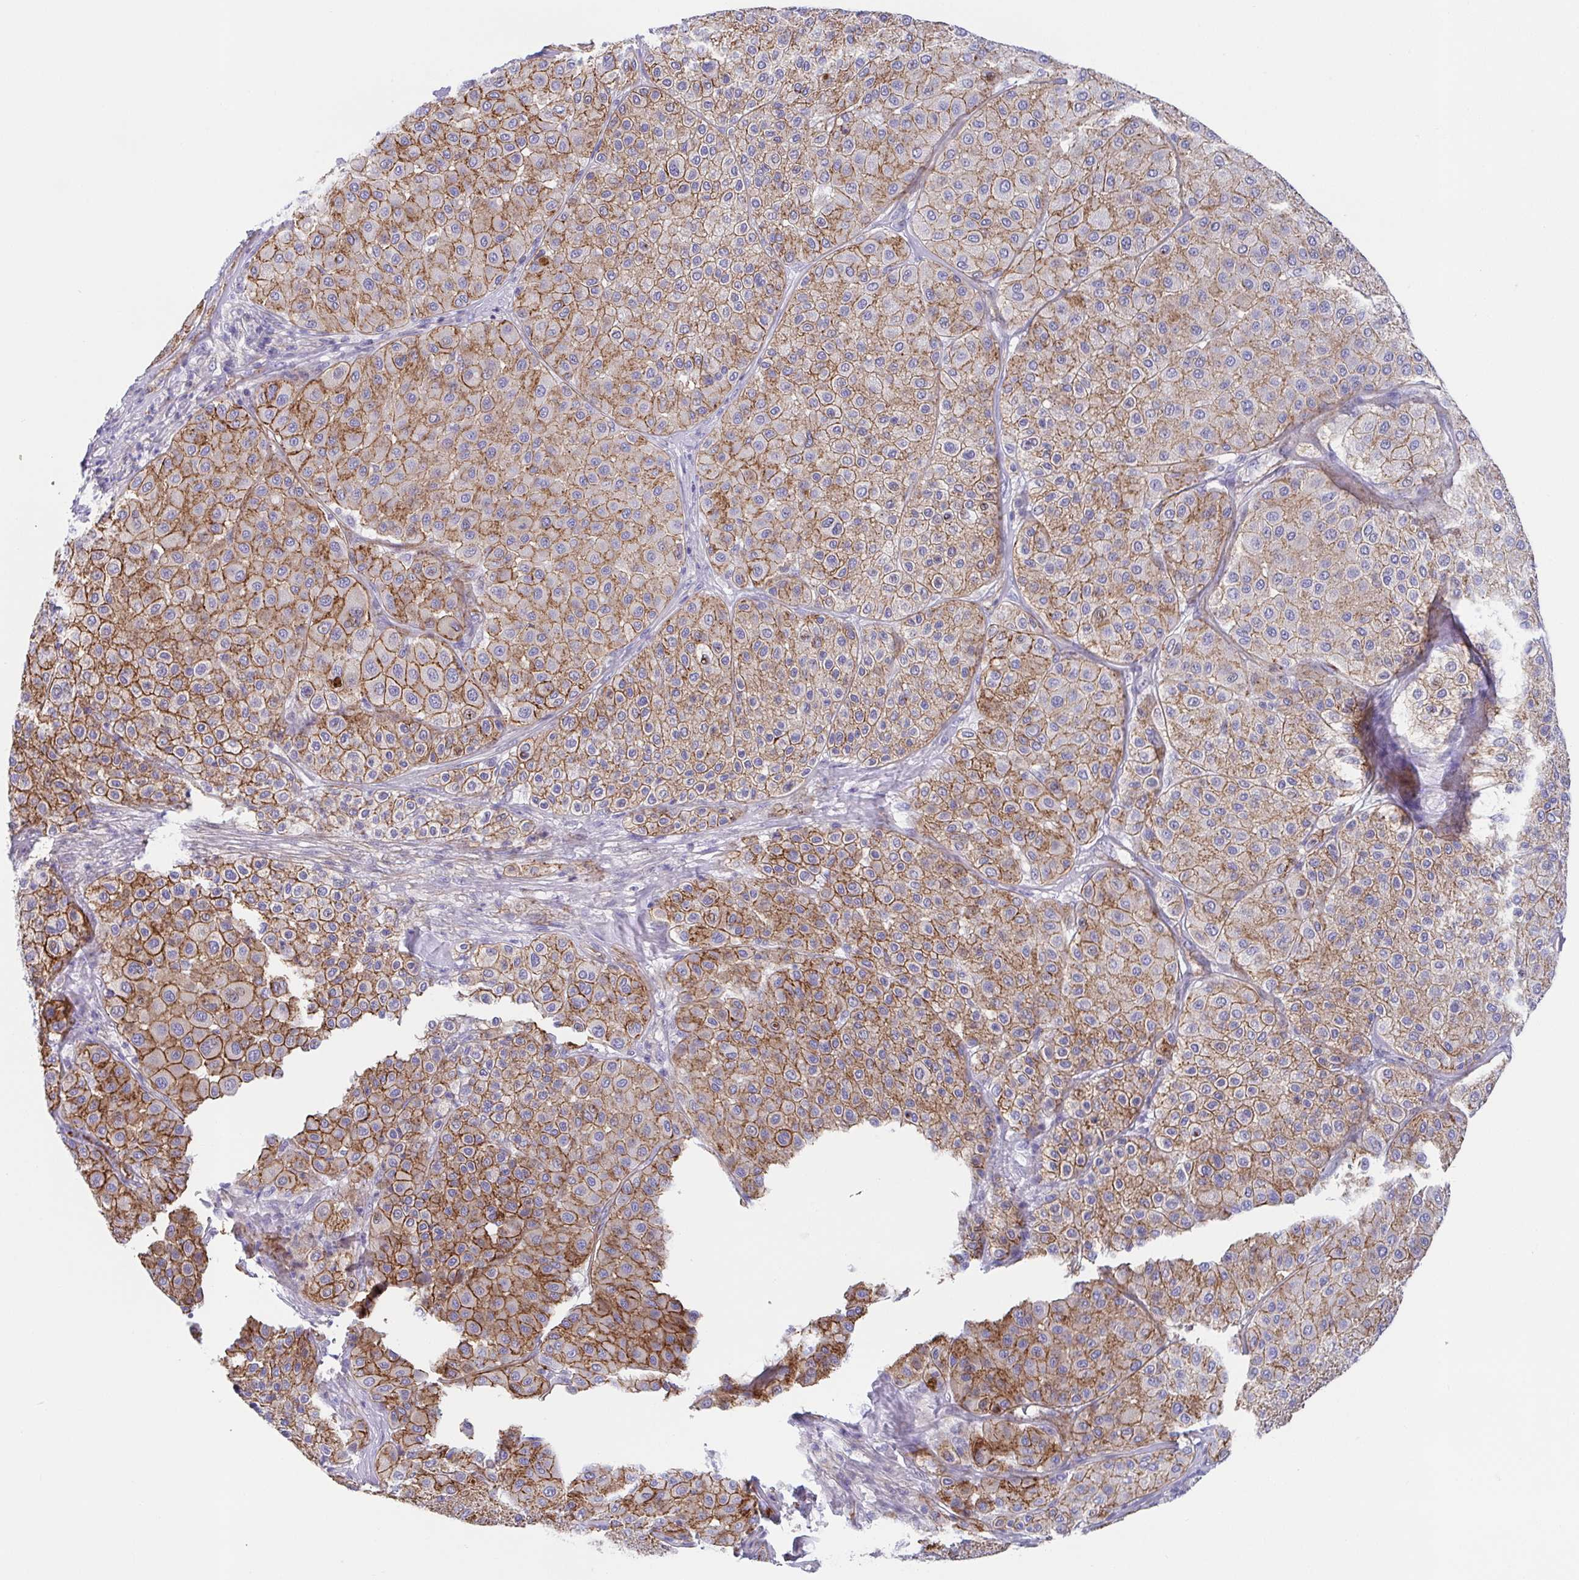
{"staining": {"intensity": "moderate", "quantity": ">75%", "location": "cytoplasmic/membranous"}, "tissue": "melanoma", "cell_type": "Tumor cells", "image_type": "cancer", "snomed": [{"axis": "morphology", "description": "Malignant melanoma, Metastatic site"}, {"axis": "topography", "description": "Smooth muscle"}], "caption": "High-power microscopy captured an IHC histopathology image of malignant melanoma (metastatic site), revealing moderate cytoplasmic/membranous expression in approximately >75% of tumor cells.", "gene": "TRAM2", "patient": {"sex": "male", "age": 41}}